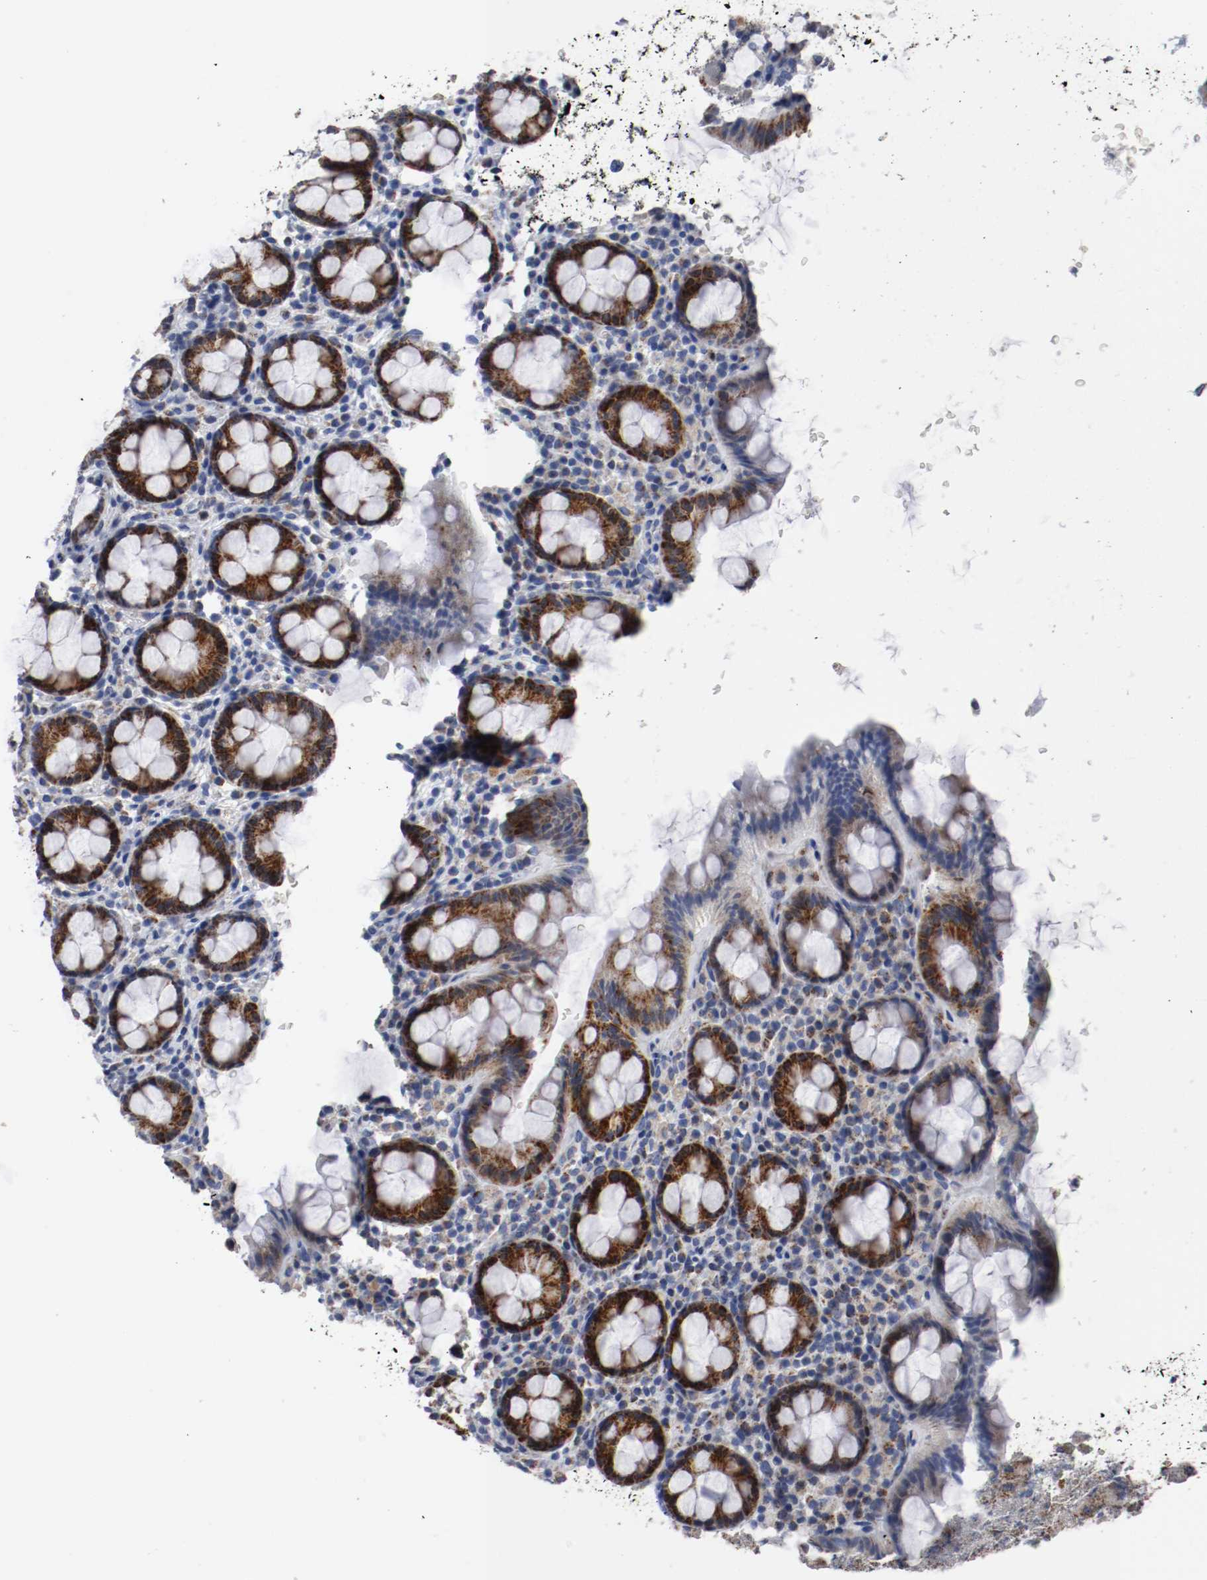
{"staining": {"intensity": "strong", "quantity": ">75%", "location": "cytoplasmic/membranous"}, "tissue": "rectum", "cell_type": "Glandular cells", "image_type": "normal", "snomed": [{"axis": "morphology", "description": "Normal tissue, NOS"}, {"axis": "topography", "description": "Rectum"}], "caption": "Immunohistochemical staining of unremarkable rectum shows high levels of strong cytoplasmic/membranous expression in about >75% of glandular cells.", "gene": "TUBD1", "patient": {"sex": "male", "age": 92}}